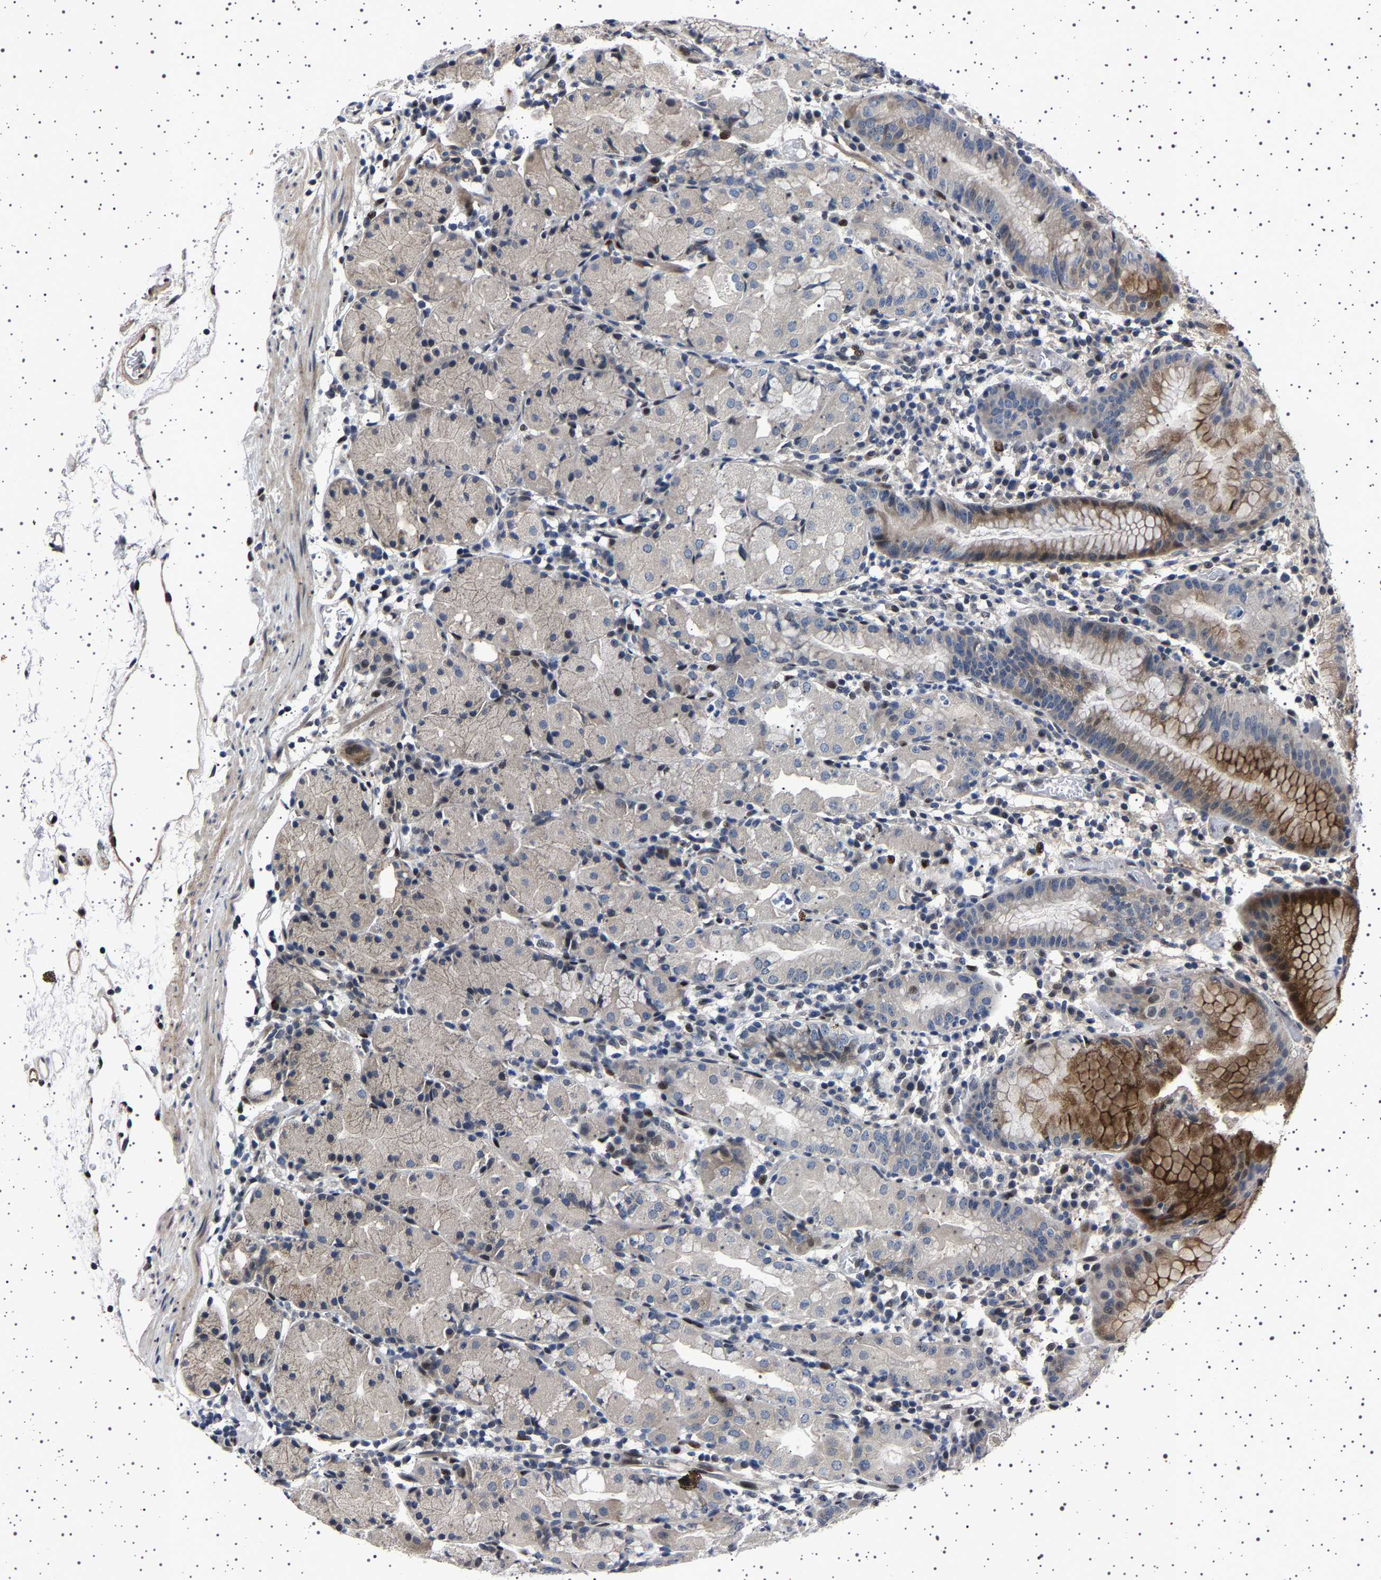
{"staining": {"intensity": "strong", "quantity": "<25%", "location": "cytoplasmic/membranous"}, "tissue": "stomach", "cell_type": "Glandular cells", "image_type": "normal", "snomed": [{"axis": "morphology", "description": "Normal tissue, NOS"}, {"axis": "topography", "description": "Stomach"}, {"axis": "topography", "description": "Stomach, lower"}], "caption": "Glandular cells reveal strong cytoplasmic/membranous staining in approximately <25% of cells in unremarkable stomach. Using DAB (3,3'-diaminobenzidine) (brown) and hematoxylin (blue) stains, captured at high magnification using brightfield microscopy.", "gene": "PAK5", "patient": {"sex": "female", "age": 75}}